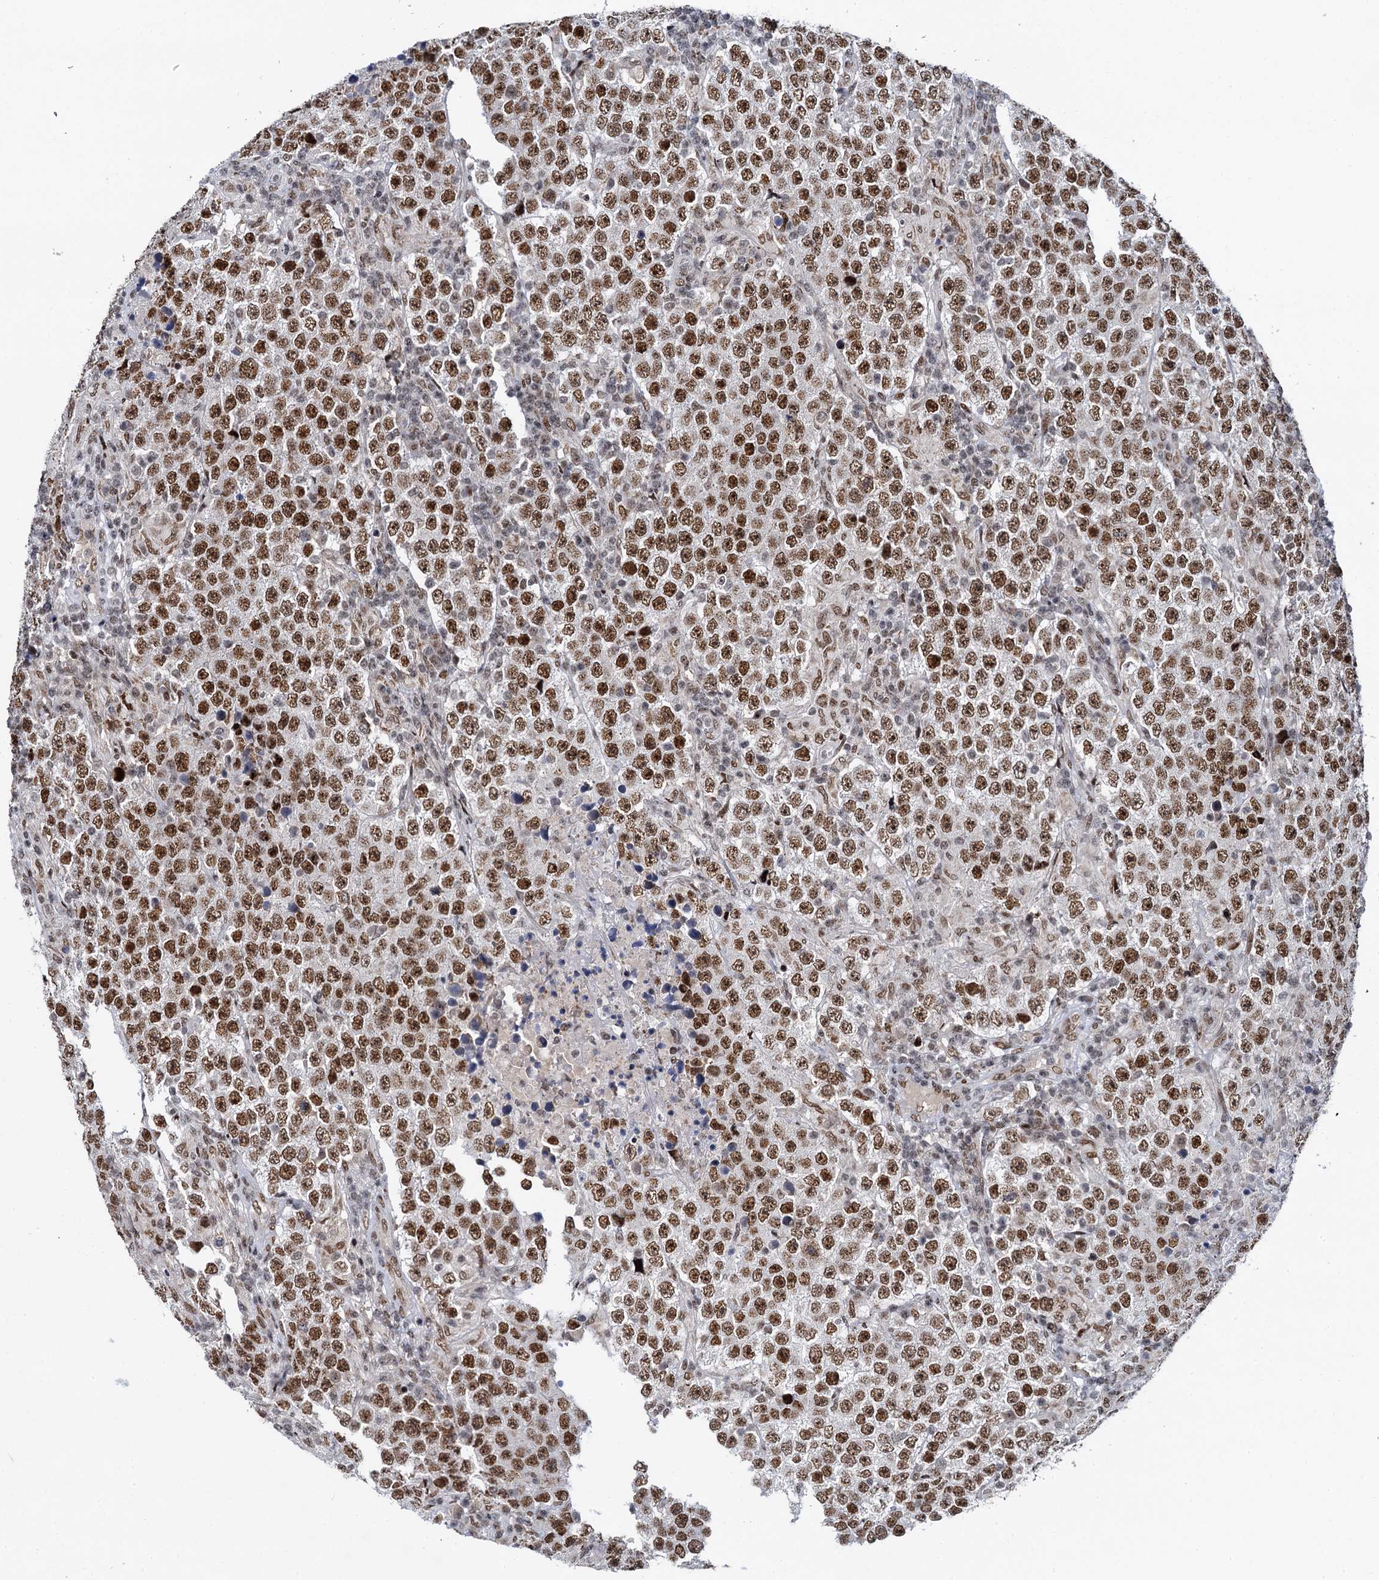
{"staining": {"intensity": "moderate", "quantity": ">75%", "location": "nuclear"}, "tissue": "testis cancer", "cell_type": "Tumor cells", "image_type": "cancer", "snomed": [{"axis": "morphology", "description": "Normal tissue, NOS"}, {"axis": "morphology", "description": "Urothelial carcinoma, High grade"}, {"axis": "morphology", "description": "Seminoma, NOS"}, {"axis": "morphology", "description": "Carcinoma, Embryonal, NOS"}, {"axis": "topography", "description": "Urinary bladder"}, {"axis": "topography", "description": "Testis"}], "caption": "High-power microscopy captured an immunohistochemistry histopathology image of testis cancer (embryonal carcinoma), revealing moderate nuclear expression in approximately >75% of tumor cells.", "gene": "RUFY2", "patient": {"sex": "male", "age": 41}}